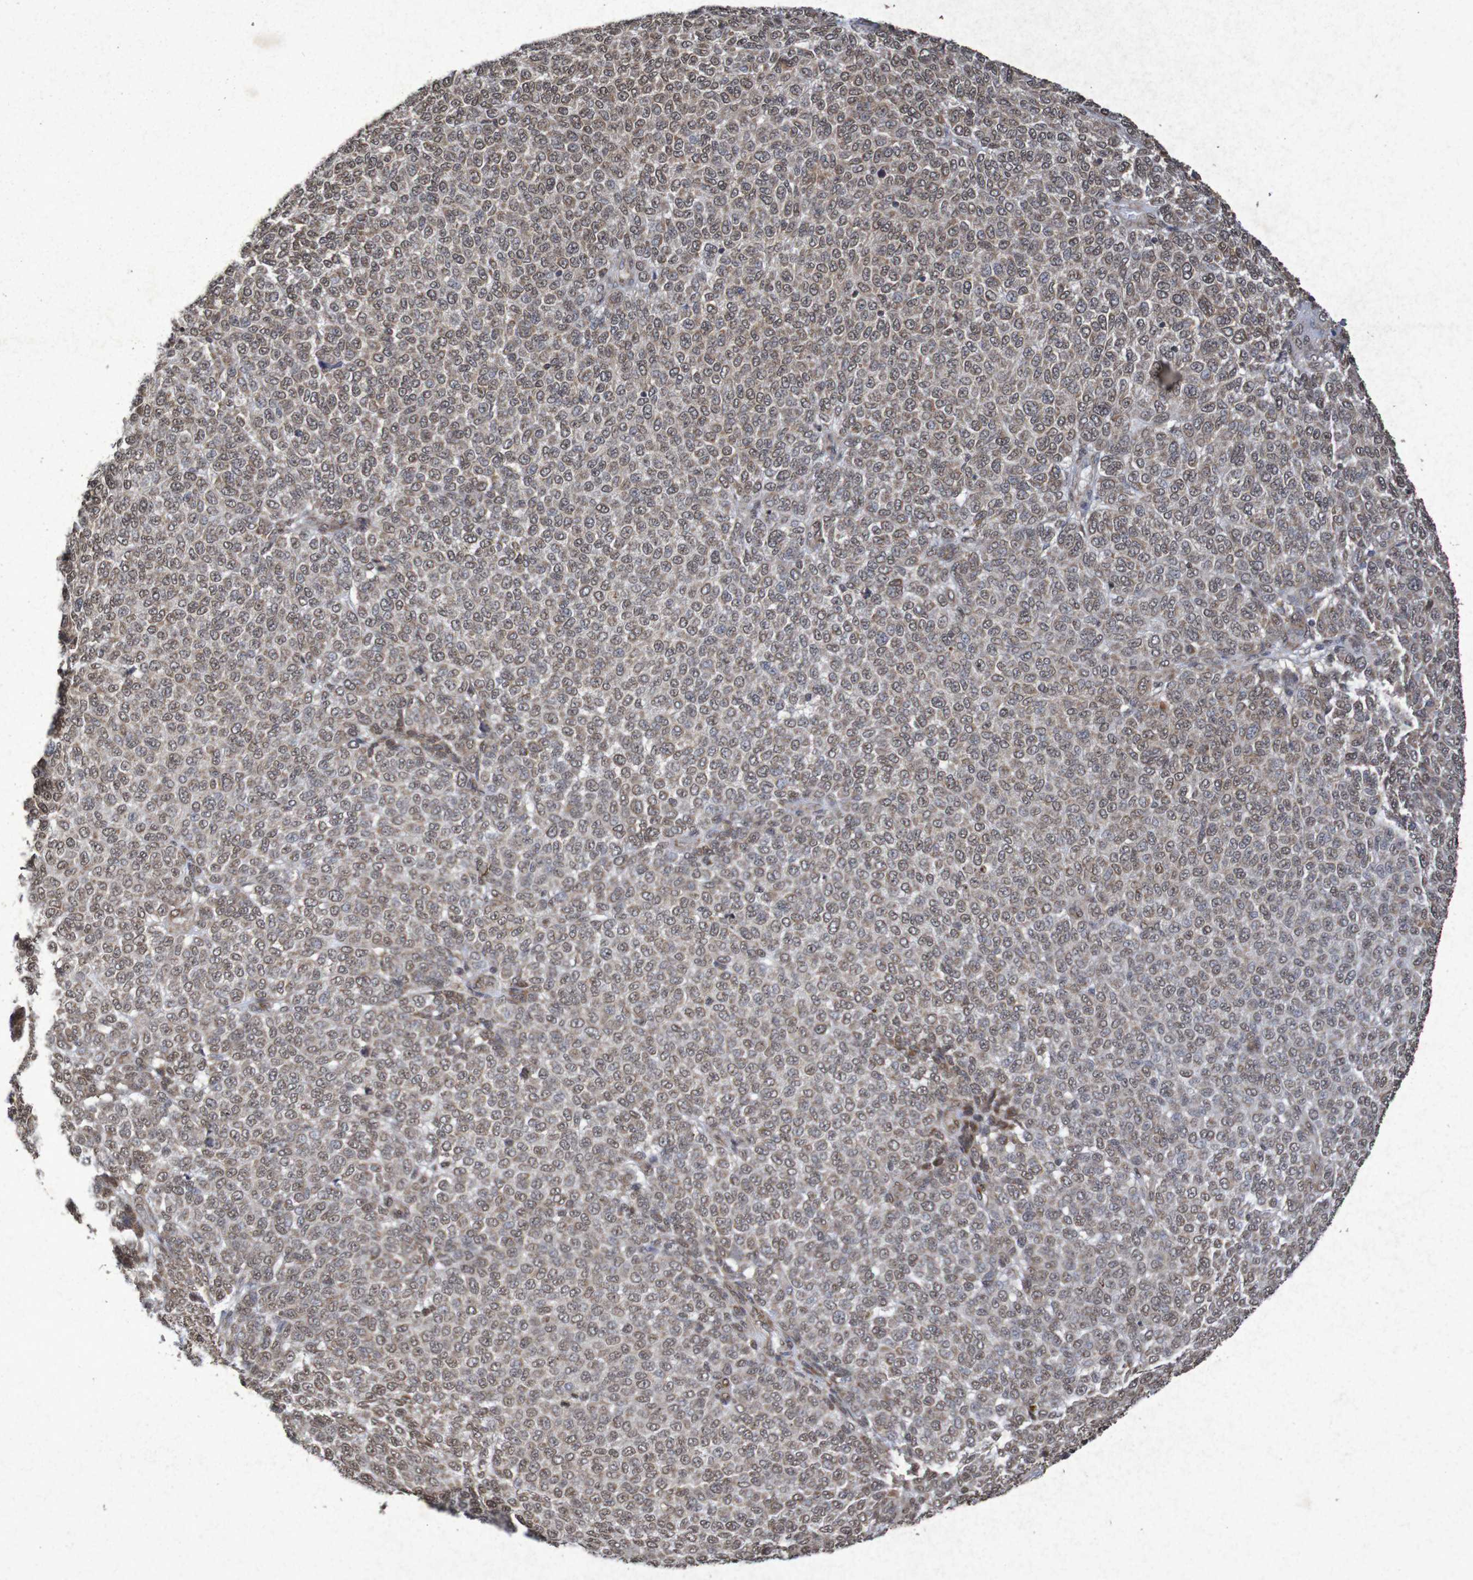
{"staining": {"intensity": "weak", "quantity": ">75%", "location": "cytoplasmic/membranous,nuclear"}, "tissue": "melanoma", "cell_type": "Tumor cells", "image_type": "cancer", "snomed": [{"axis": "morphology", "description": "Malignant melanoma, NOS"}, {"axis": "topography", "description": "Skin"}], "caption": "Brown immunohistochemical staining in melanoma shows weak cytoplasmic/membranous and nuclear staining in approximately >75% of tumor cells. The staining was performed using DAB (3,3'-diaminobenzidine) to visualize the protein expression in brown, while the nuclei were stained in blue with hematoxylin (Magnification: 20x).", "gene": "GUCY1A2", "patient": {"sex": "male", "age": 59}}